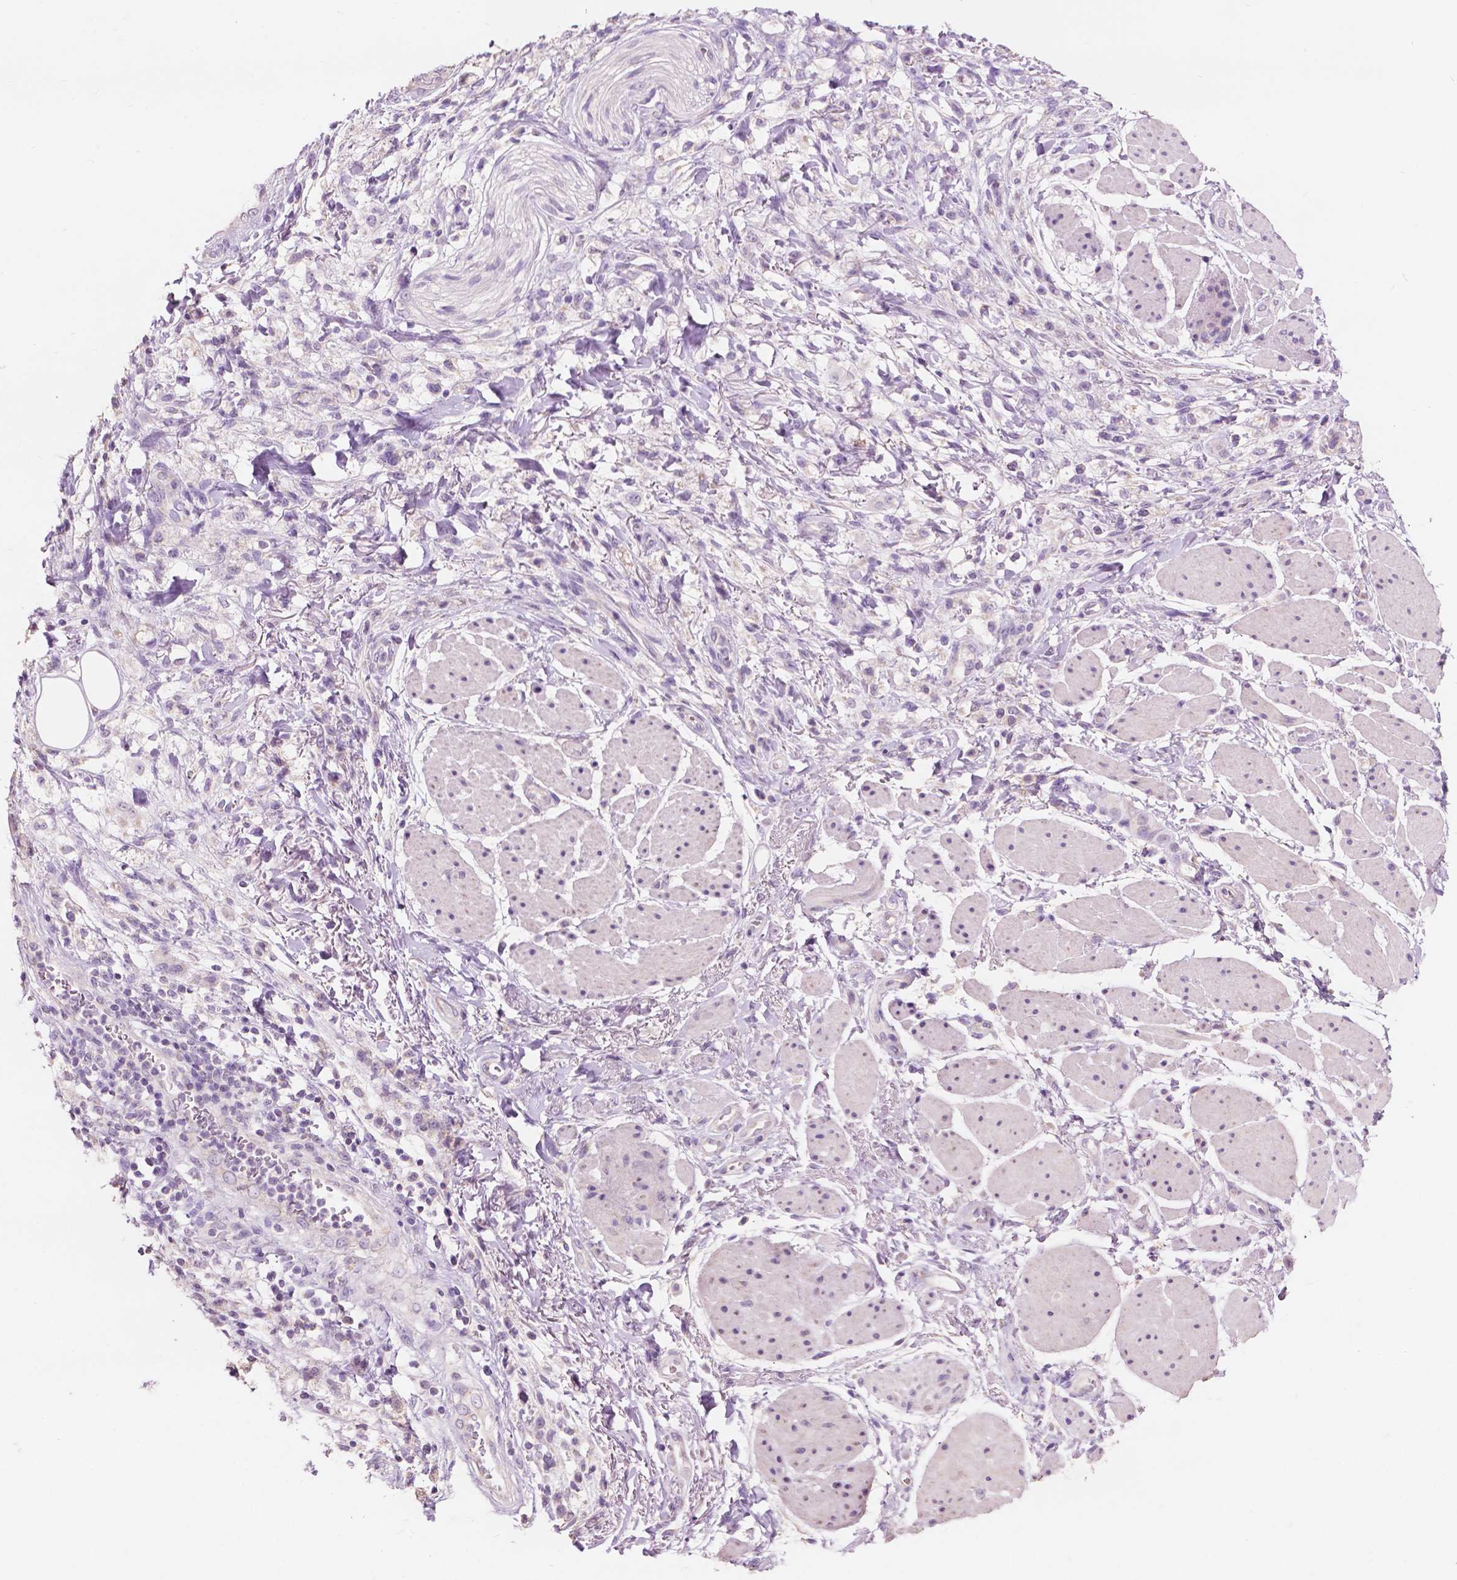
{"staining": {"intensity": "negative", "quantity": "none", "location": "none"}, "tissue": "stomach cancer", "cell_type": "Tumor cells", "image_type": "cancer", "snomed": [{"axis": "morphology", "description": "Adenocarcinoma, NOS"}, {"axis": "topography", "description": "Stomach"}], "caption": "Immunohistochemistry (IHC) of stomach adenocarcinoma shows no expression in tumor cells.", "gene": "NDUFS1", "patient": {"sex": "female", "age": 60}}